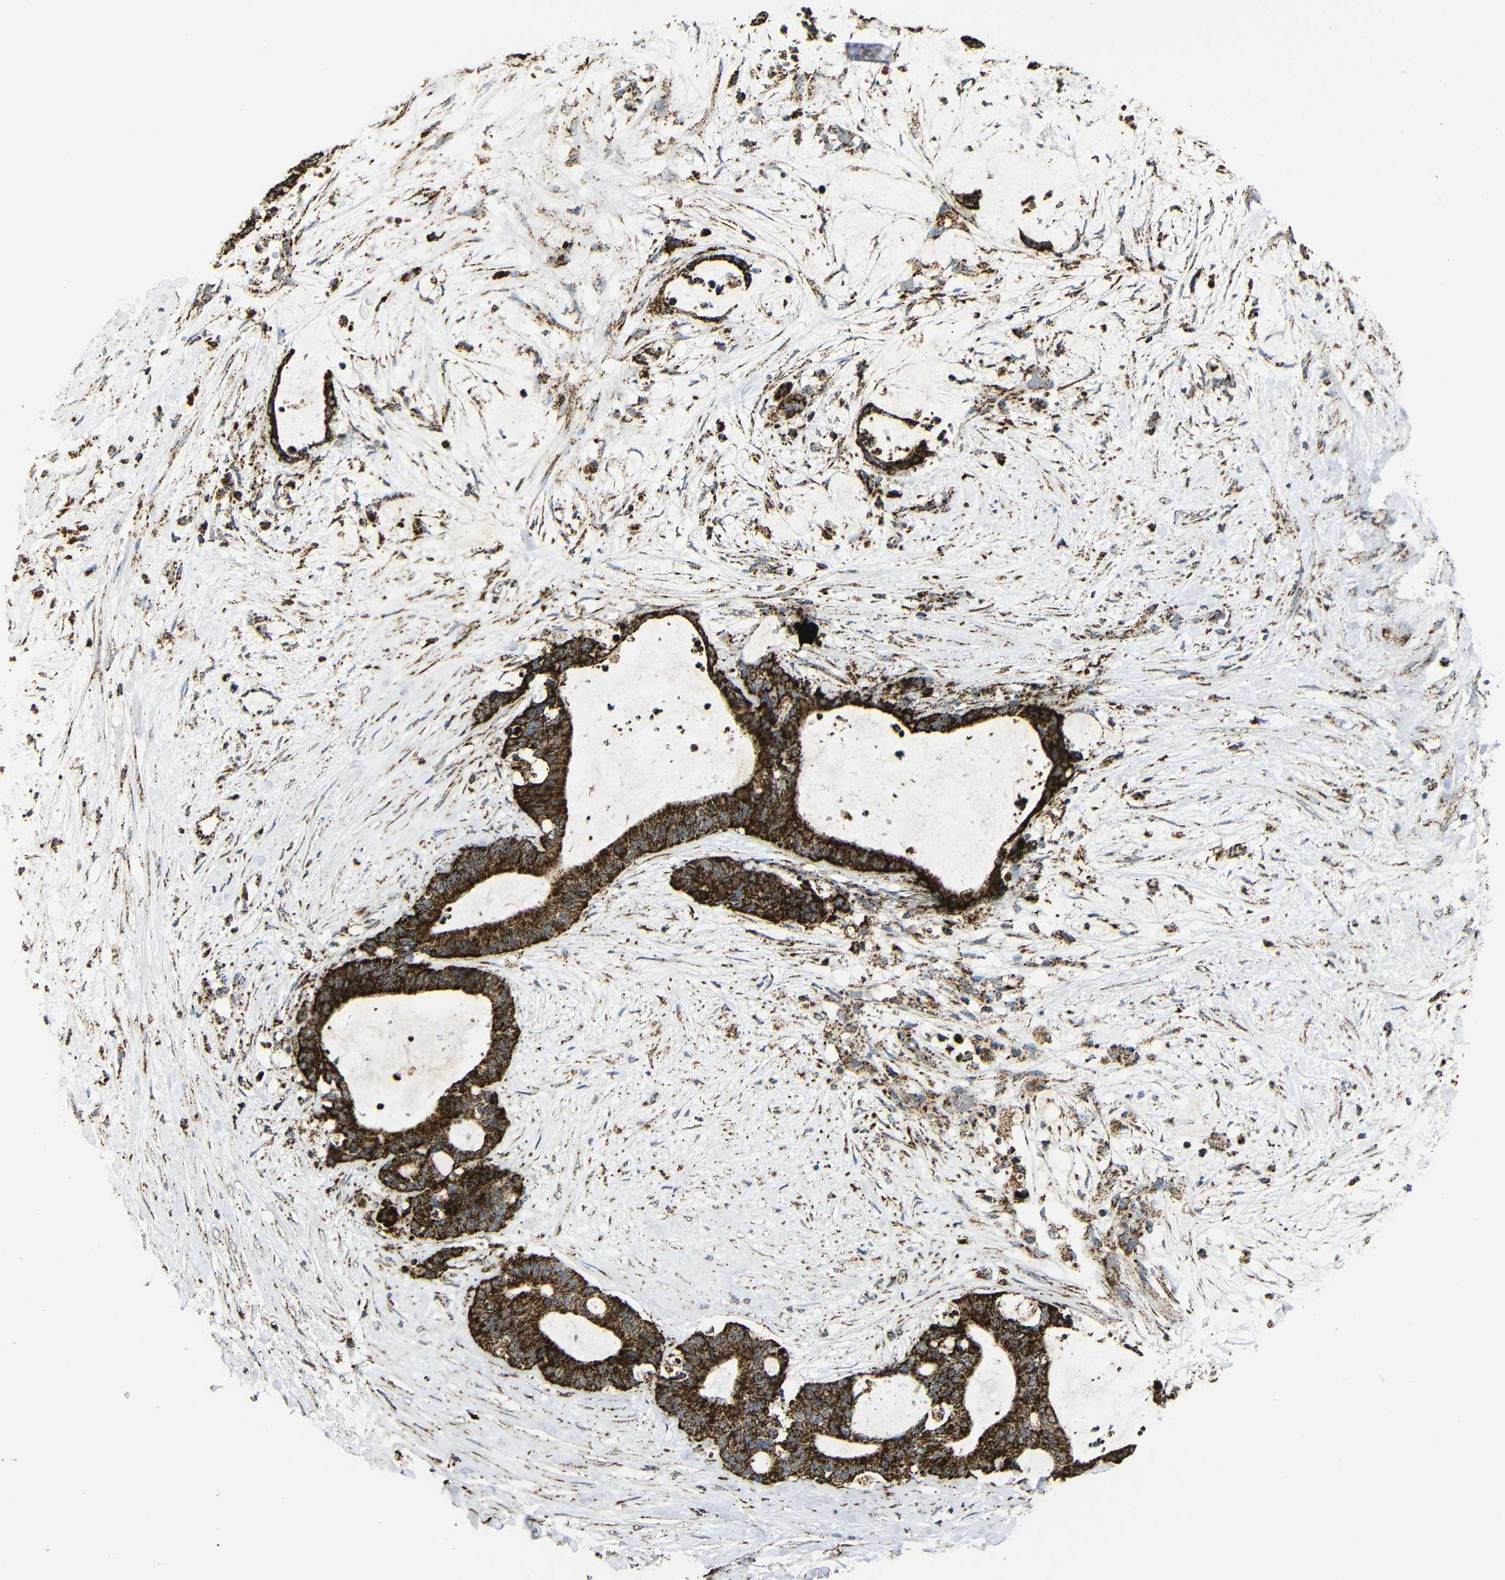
{"staining": {"intensity": "strong", "quantity": ">75%", "location": "cytoplasmic/membranous"}, "tissue": "liver cancer", "cell_type": "Tumor cells", "image_type": "cancer", "snomed": [{"axis": "morphology", "description": "Cholangiocarcinoma"}, {"axis": "topography", "description": "Liver"}], "caption": "DAB (3,3'-diaminobenzidine) immunohistochemical staining of human cholangiocarcinoma (liver) shows strong cytoplasmic/membranous protein positivity in about >75% of tumor cells.", "gene": "ATP5F1A", "patient": {"sex": "female", "age": 73}}